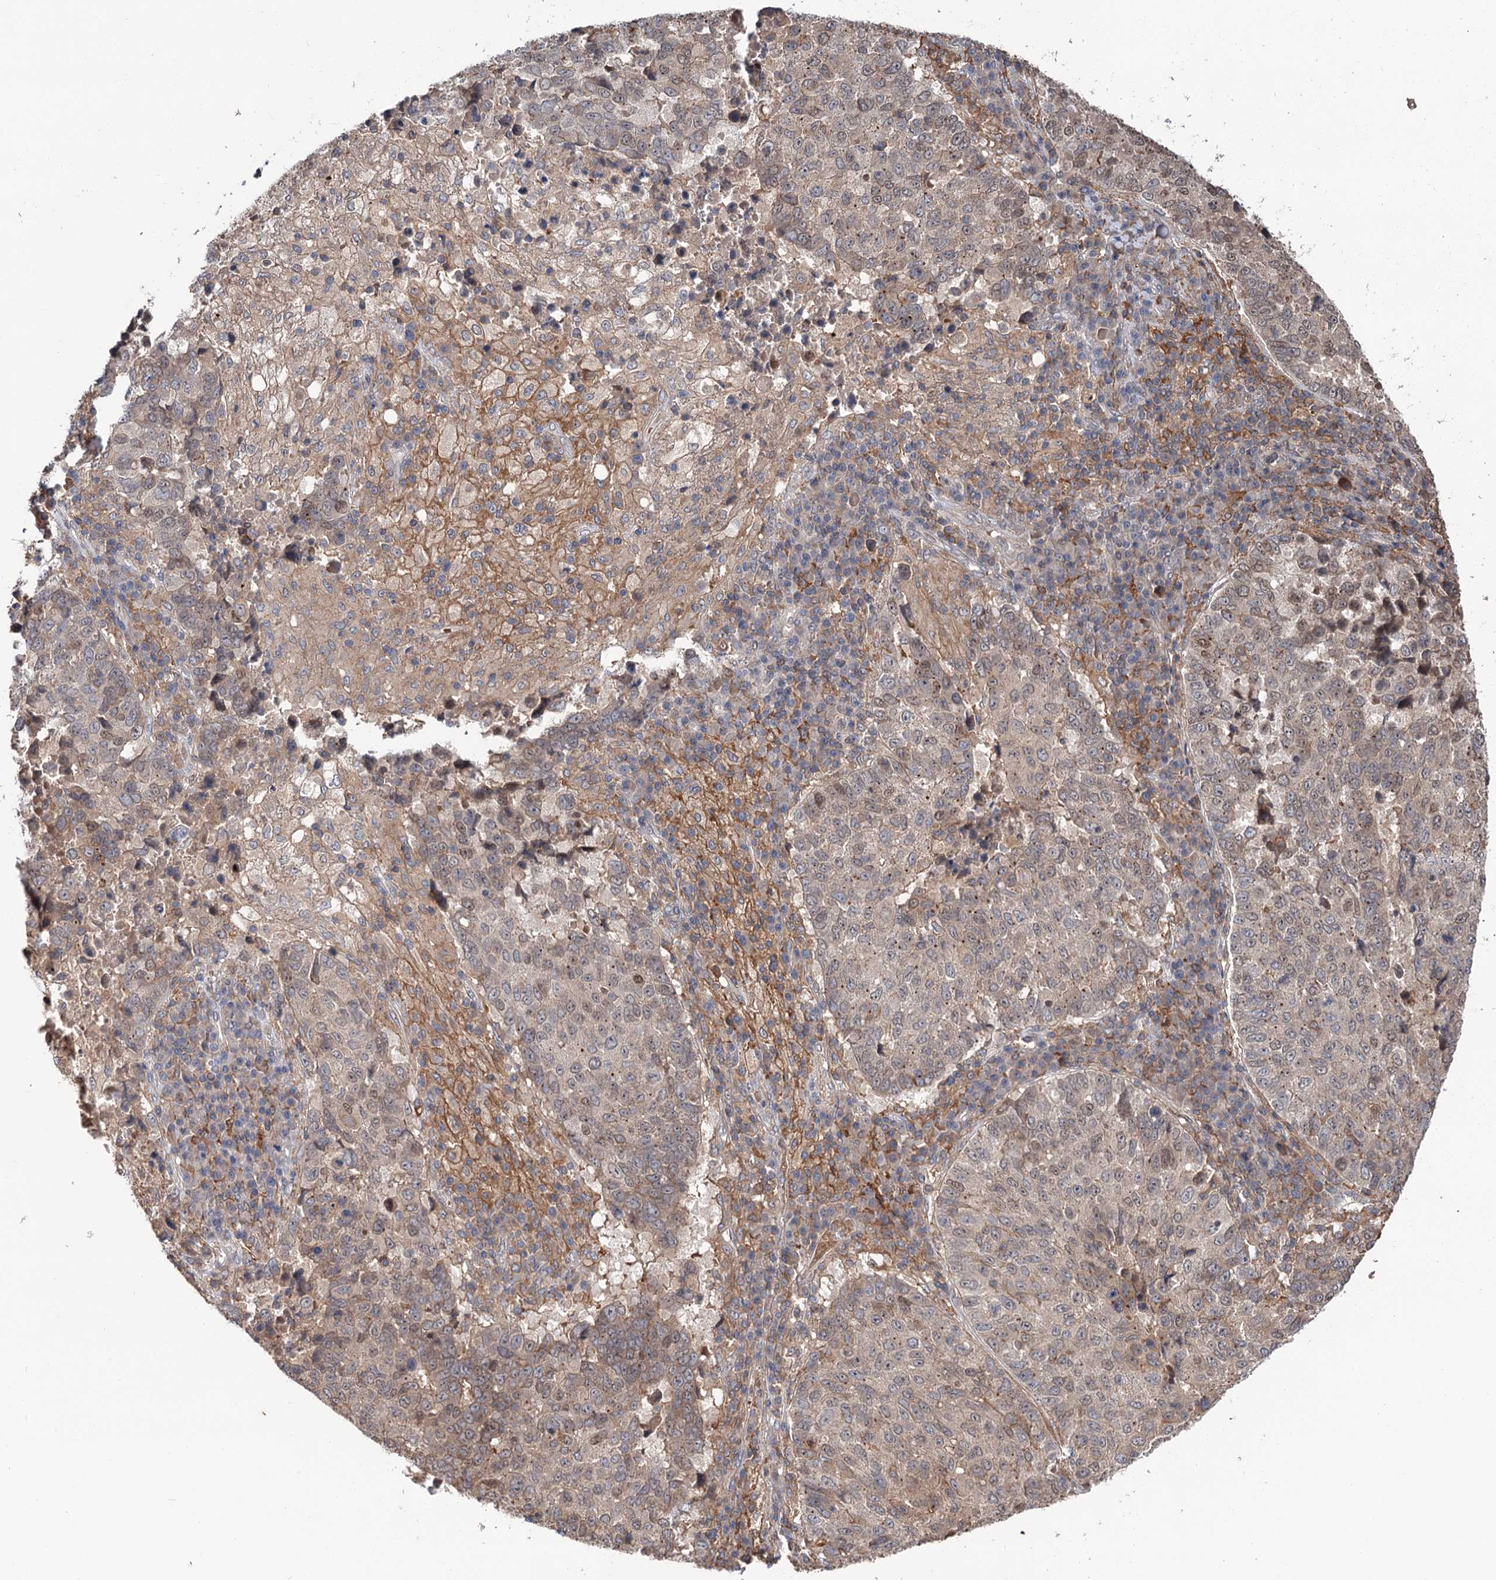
{"staining": {"intensity": "weak", "quantity": "<25%", "location": "cytoplasmic/membranous,nuclear"}, "tissue": "lung cancer", "cell_type": "Tumor cells", "image_type": "cancer", "snomed": [{"axis": "morphology", "description": "Squamous cell carcinoma, NOS"}, {"axis": "topography", "description": "Lung"}], "caption": "There is no significant positivity in tumor cells of lung cancer (squamous cell carcinoma).", "gene": "GRIP1", "patient": {"sex": "male", "age": 73}}